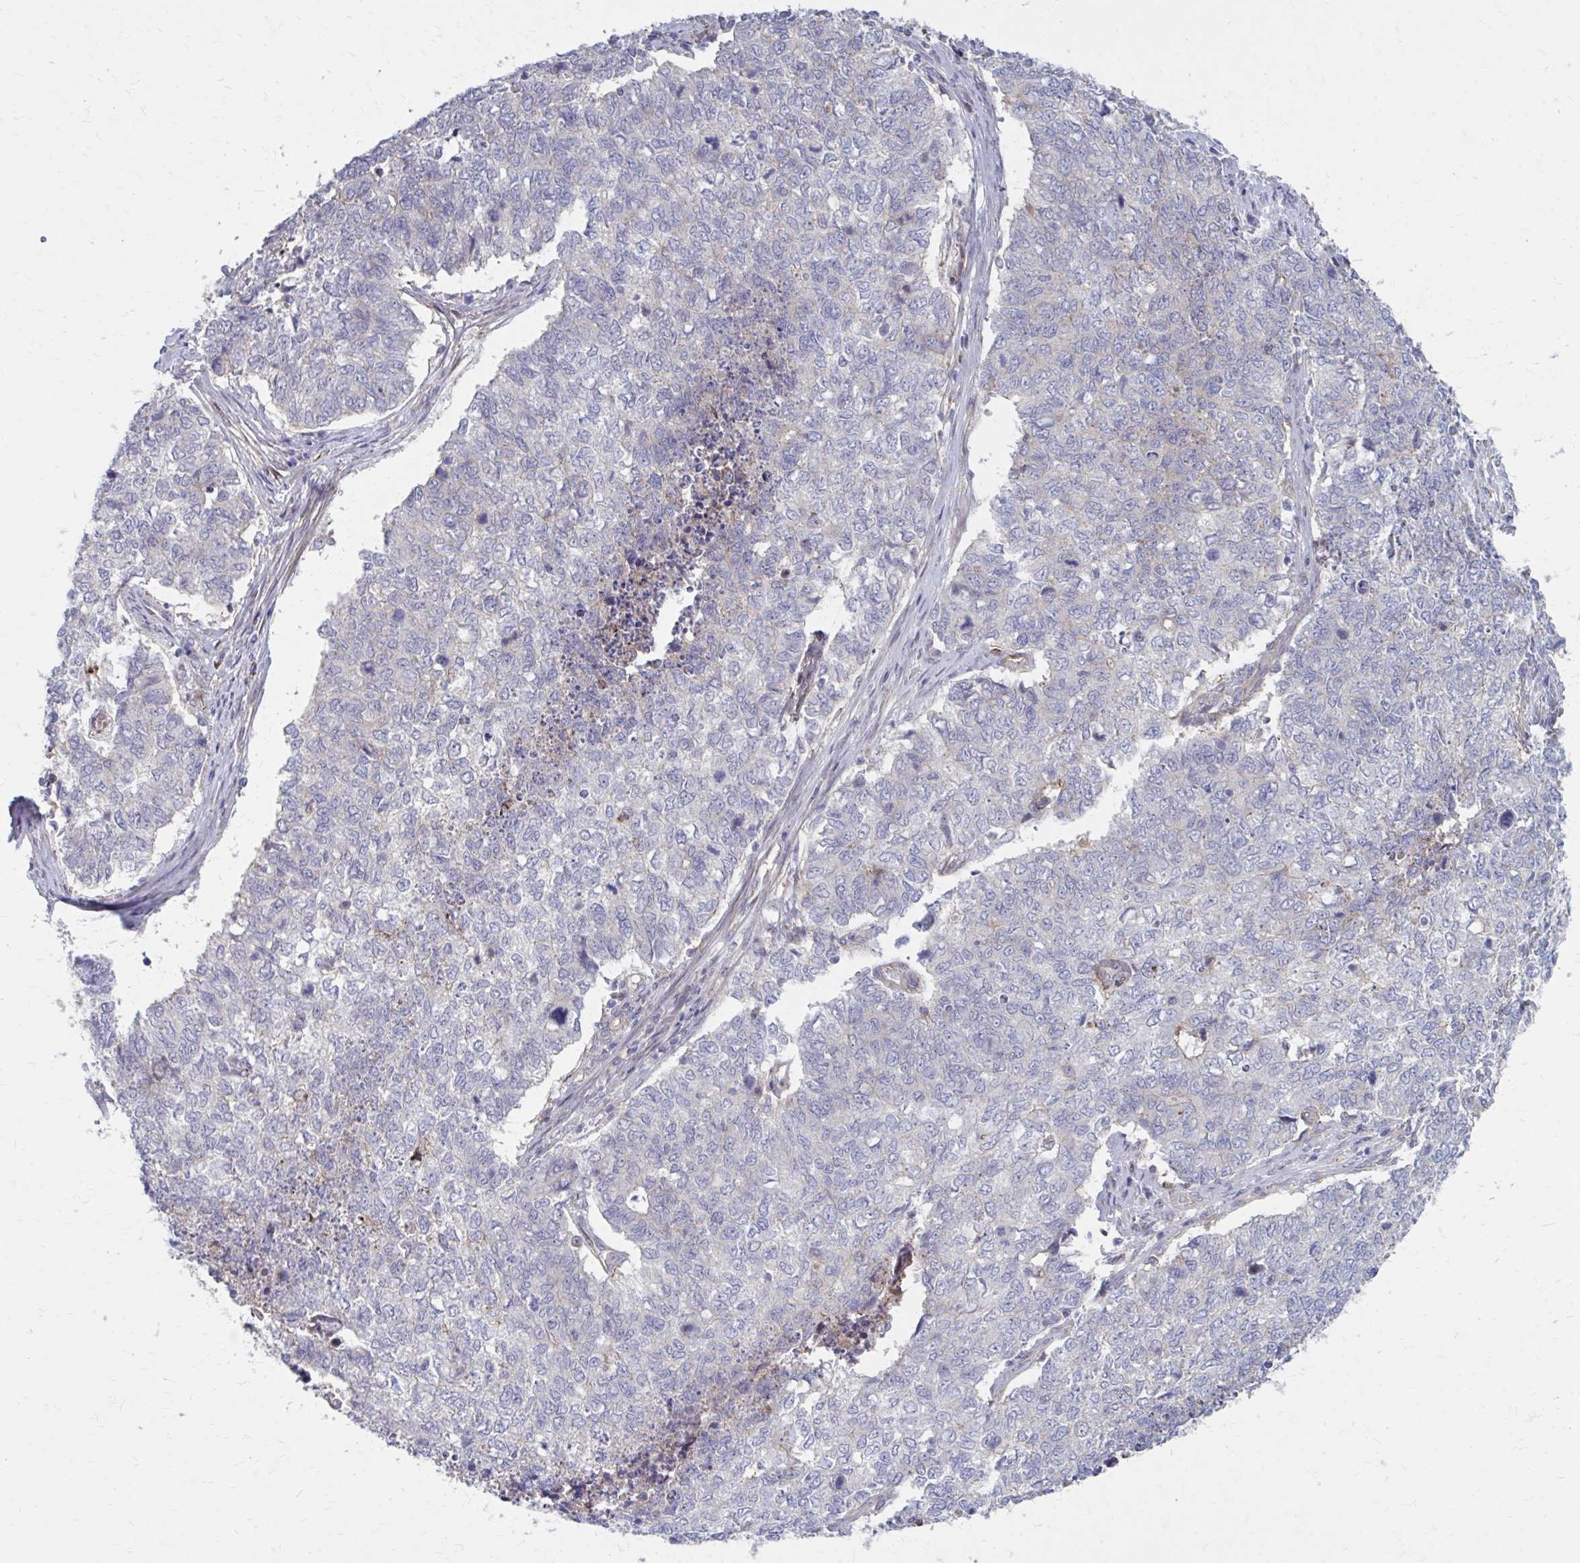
{"staining": {"intensity": "negative", "quantity": "none", "location": "none"}, "tissue": "cervical cancer", "cell_type": "Tumor cells", "image_type": "cancer", "snomed": [{"axis": "morphology", "description": "Adenocarcinoma, NOS"}, {"axis": "topography", "description": "Cervix"}], "caption": "Tumor cells show no significant expression in cervical cancer (adenocarcinoma).", "gene": "MMP14", "patient": {"sex": "female", "age": 63}}